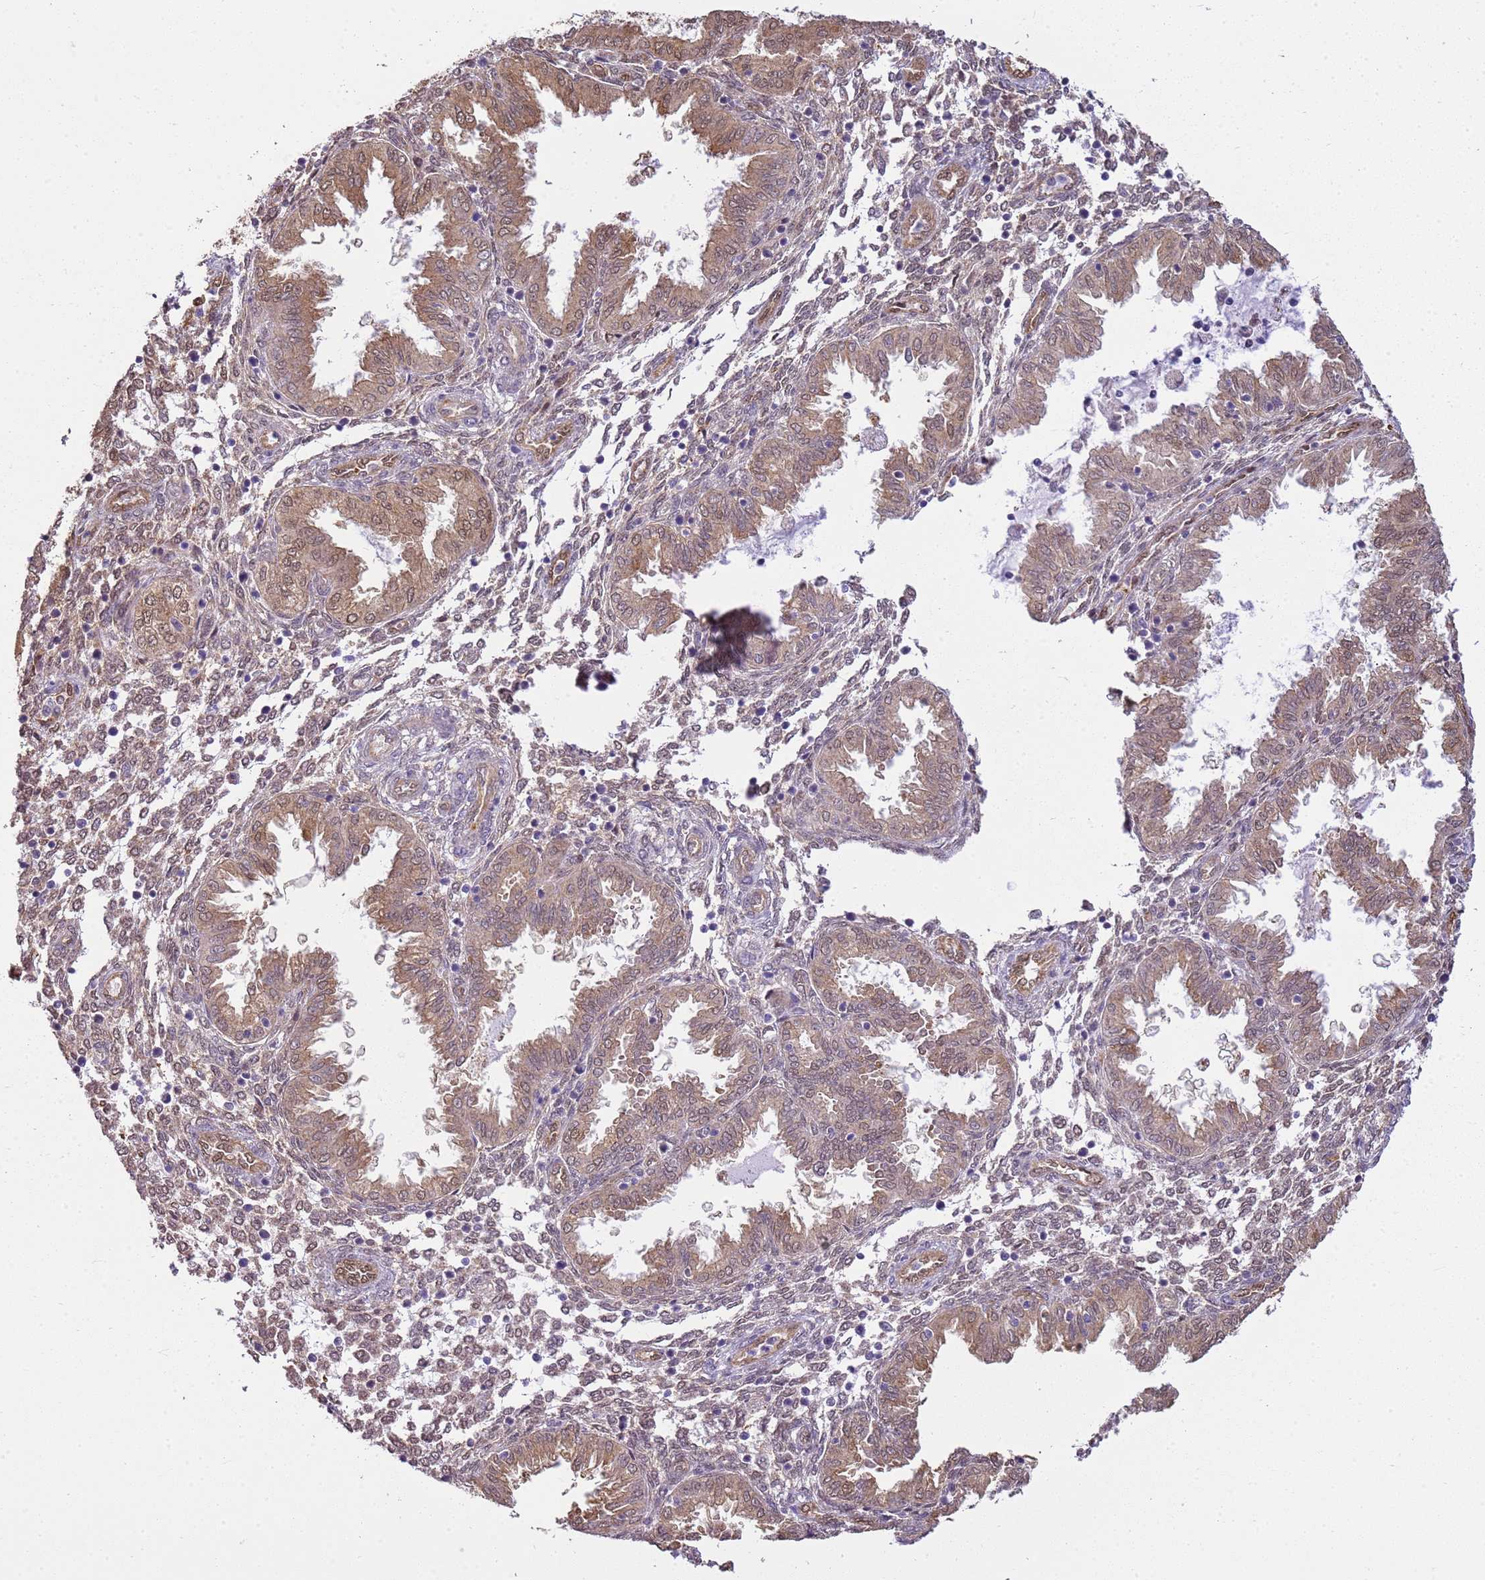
{"staining": {"intensity": "weak", "quantity": "25%-75%", "location": "cytoplasmic/membranous,nuclear"}, "tissue": "endometrium", "cell_type": "Cells in endometrial stroma", "image_type": "normal", "snomed": [{"axis": "morphology", "description": "Normal tissue, NOS"}, {"axis": "topography", "description": "Endometrium"}], "caption": "This micrograph displays immunohistochemistry (IHC) staining of normal human endometrium, with low weak cytoplasmic/membranous,nuclear staining in about 25%-75% of cells in endometrial stroma.", "gene": "YWHAE", "patient": {"sex": "female", "age": 33}}